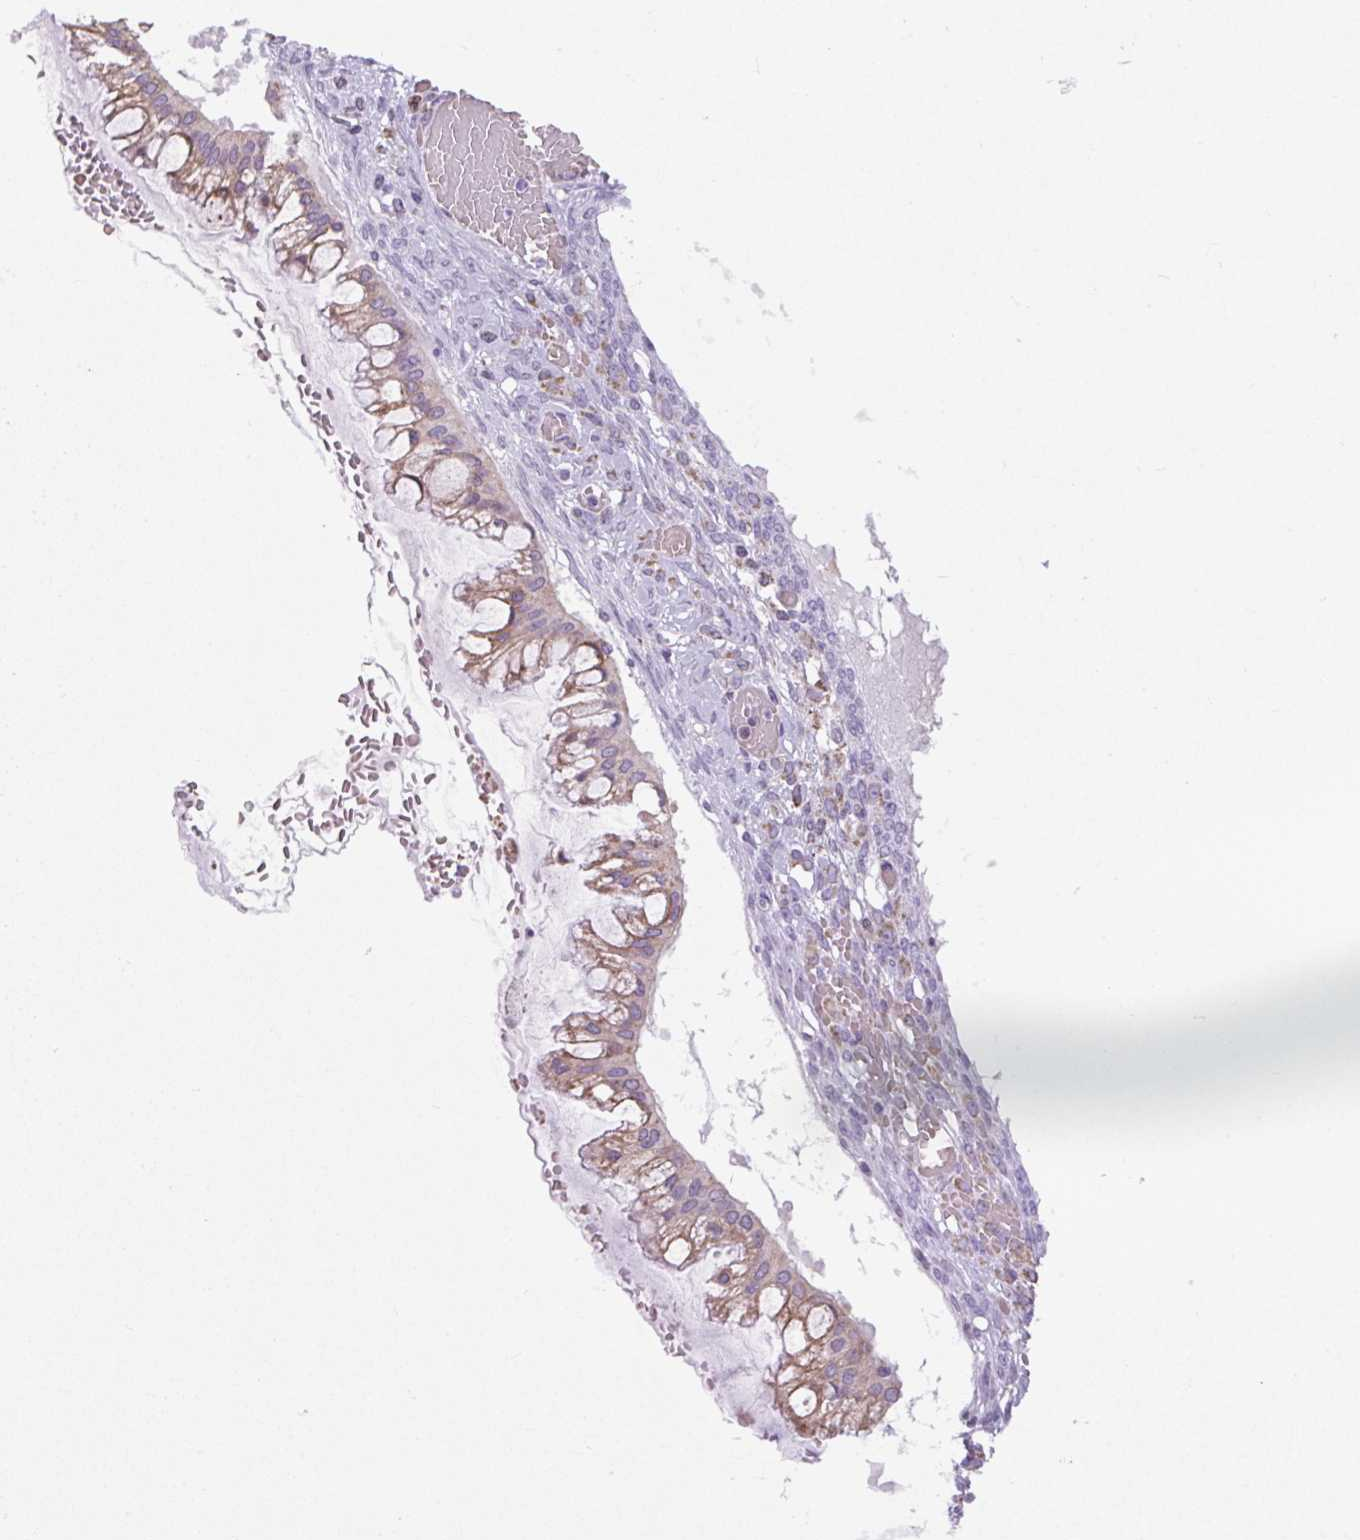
{"staining": {"intensity": "weak", "quantity": ">75%", "location": "cytoplasmic/membranous,nuclear"}, "tissue": "ovarian cancer", "cell_type": "Tumor cells", "image_type": "cancer", "snomed": [{"axis": "morphology", "description": "Cystadenocarcinoma, mucinous, NOS"}, {"axis": "topography", "description": "Ovary"}], "caption": "High-power microscopy captured an immunohistochemistry (IHC) photomicrograph of ovarian cancer (mucinous cystadenocarcinoma), revealing weak cytoplasmic/membranous and nuclear positivity in approximately >75% of tumor cells.", "gene": "SCO2", "patient": {"sex": "female", "age": 73}}